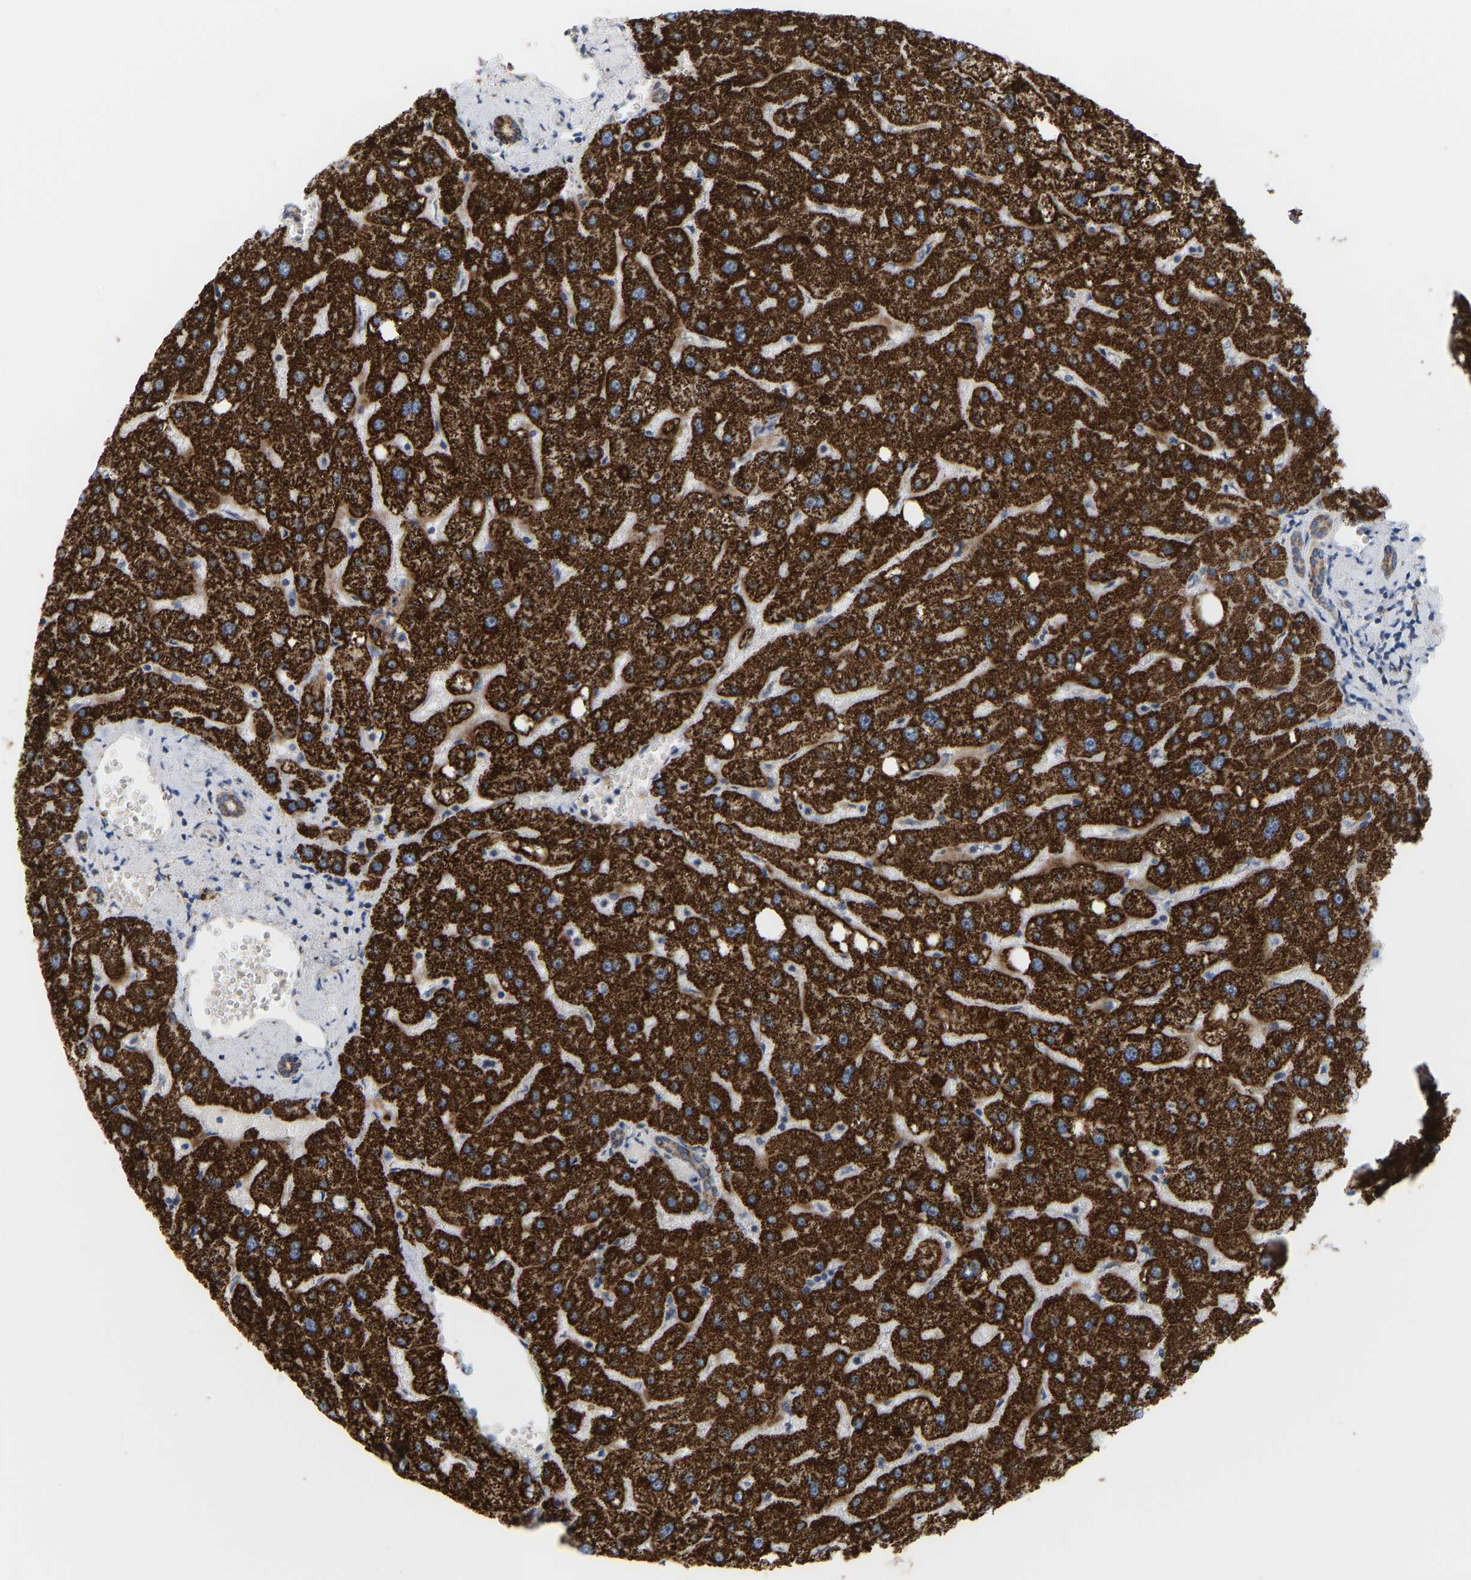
{"staining": {"intensity": "moderate", "quantity": ">75%", "location": "cytoplasmic/membranous"}, "tissue": "liver", "cell_type": "Cholangiocytes", "image_type": "normal", "snomed": [{"axis": "morphology", "description": "Normal tissue, NOS"}, {"axis": "topography", "description": "Liver"}], "caption": "Immunohistochemistry (IHC) staining of unremarkable liver, which demonstrates medium levels of moderate cytoplasmic/membranous staining in about >75% of cholangiocytes indicating moderate cytoplasmic/membranous protein expression. The staining was performed using DAB (brown) for protein detection and nuclei were counterstained in hematoxylin (blue).", "gene": "GPSM2", "patient": {"sex": "male", "age": 73}}